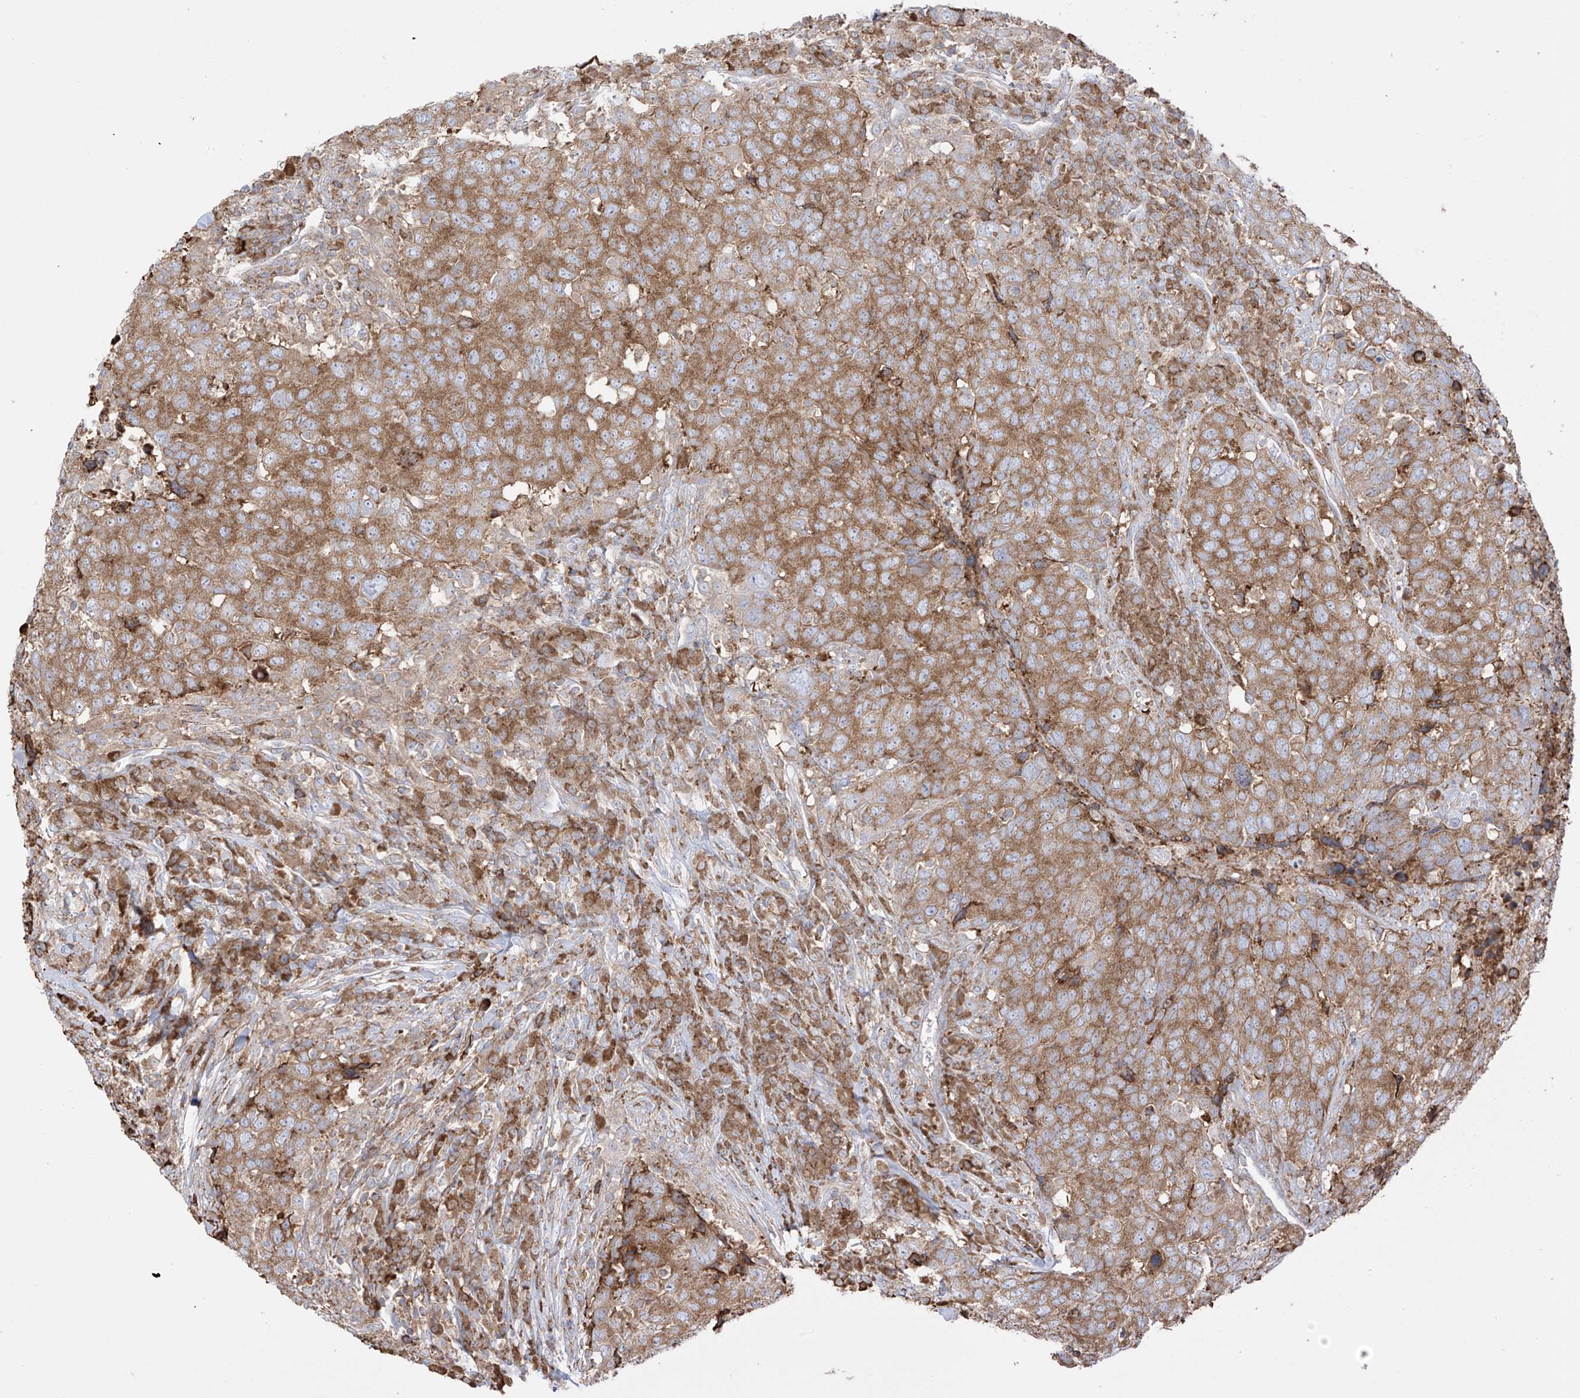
{"staining": {"intensity": "strong", "quantity": ">75%", "location": "cytoplasmic/membranous"}, "tissue": "head and neck cancer", "cell_type": "Tumor cells", "image_type": "cancer", "snomed": [{"axis": "morphology", "description": "Squamous cell carcinoma, NOS"}, {"axis": "topography", "description": "Head-Neck"}], "caption": "This is an image of immunohistochemistry staining of head and neck cancer (squamous cell carcinoma), which shows strong staining in the cytoplasmic/membranous of tumor cells.", "gene": "XKR3", "patient": {"sex": "male", "age": 66}}